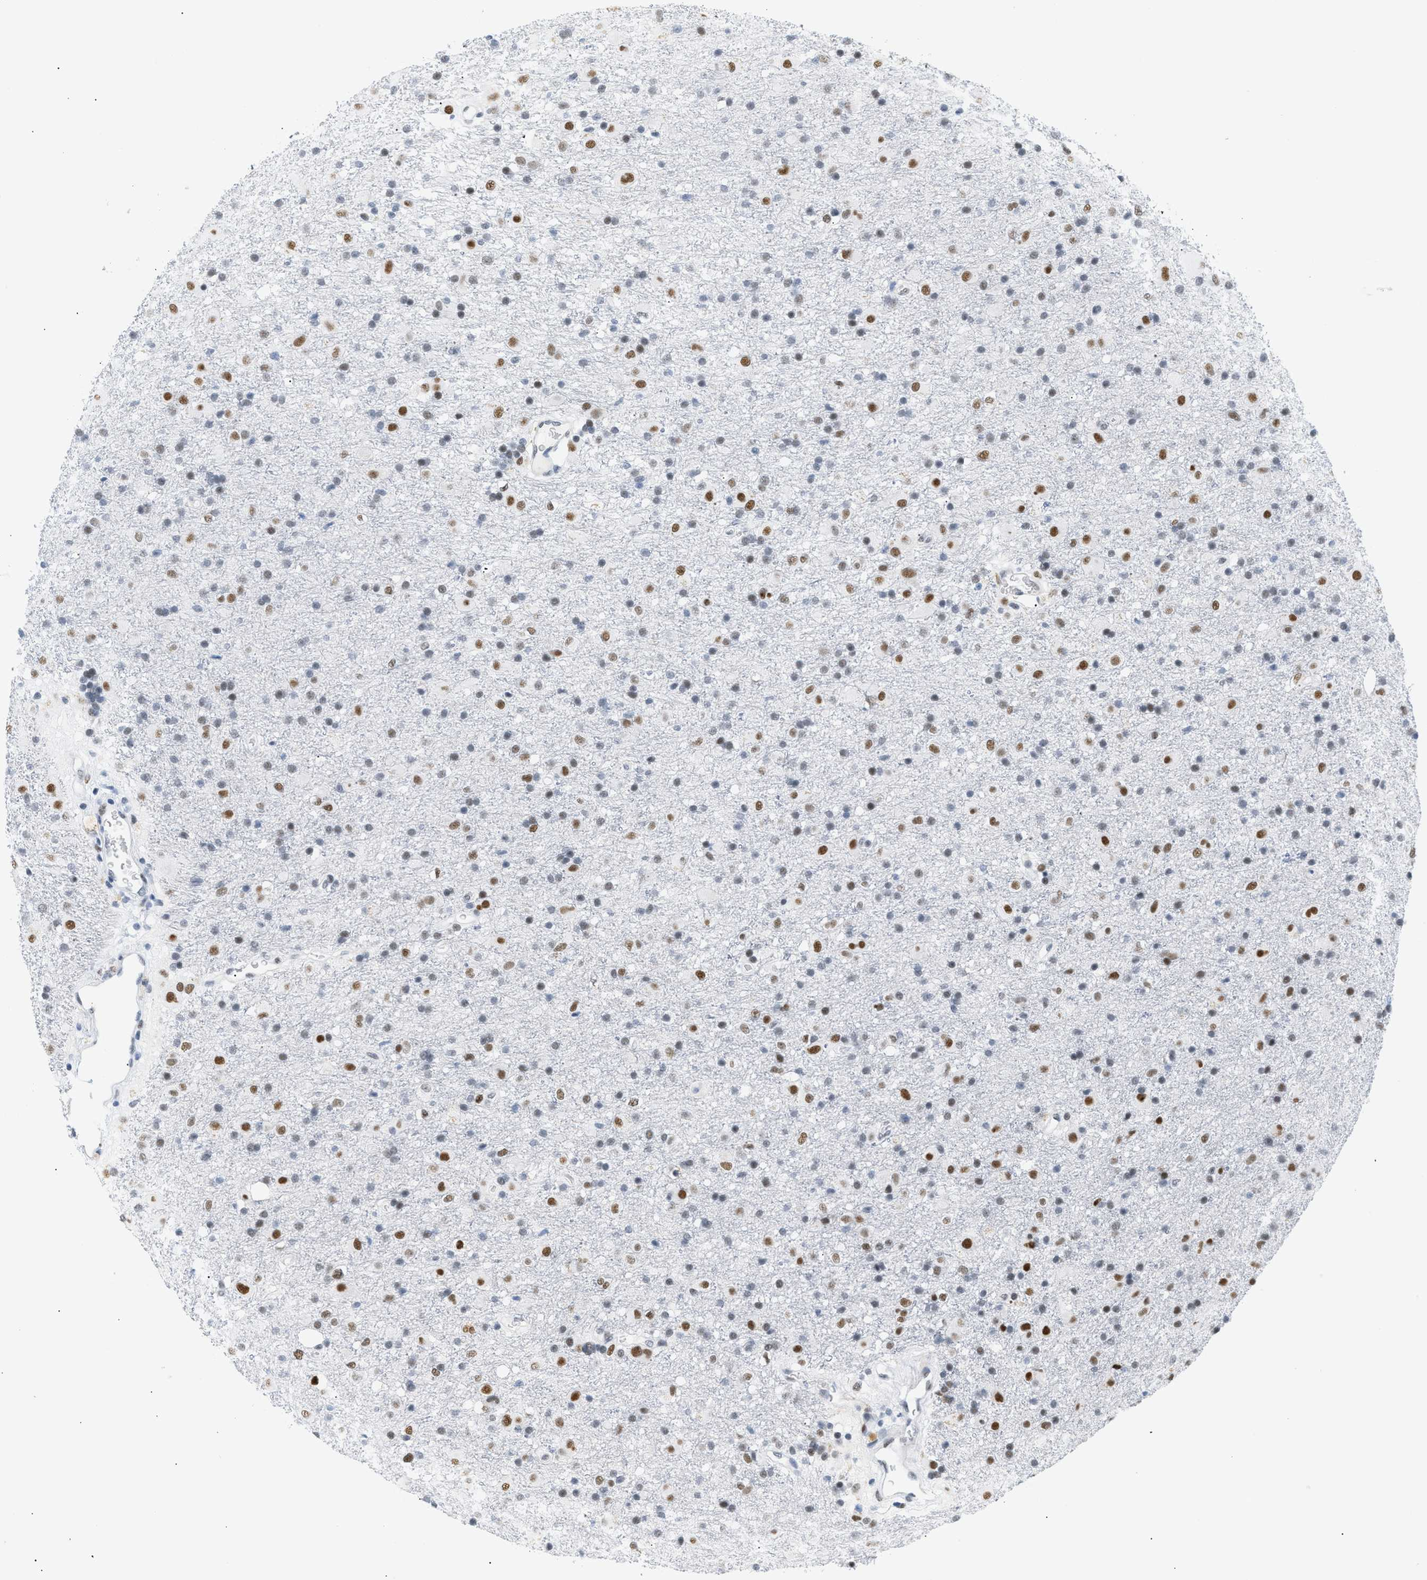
{"staining": {"intensity": "moderate", "quantity": "25%-75%", "location": "nuclear"}, "tissue": "glioma", "cell_type": "Tumor cells", "image_type": "cancer", "snomed": [{"axis": "morphology", "description": "Glioma, malignant, Low grade"}, {"axis": "topography", "description": "Brain"}], "caption": "Malignant glioma (low-grade) stained for a protein reveals moderate nuclear positivity in tumor cells.", "gene": "ELN", "patient": {"sex": "male", "age": 65}}